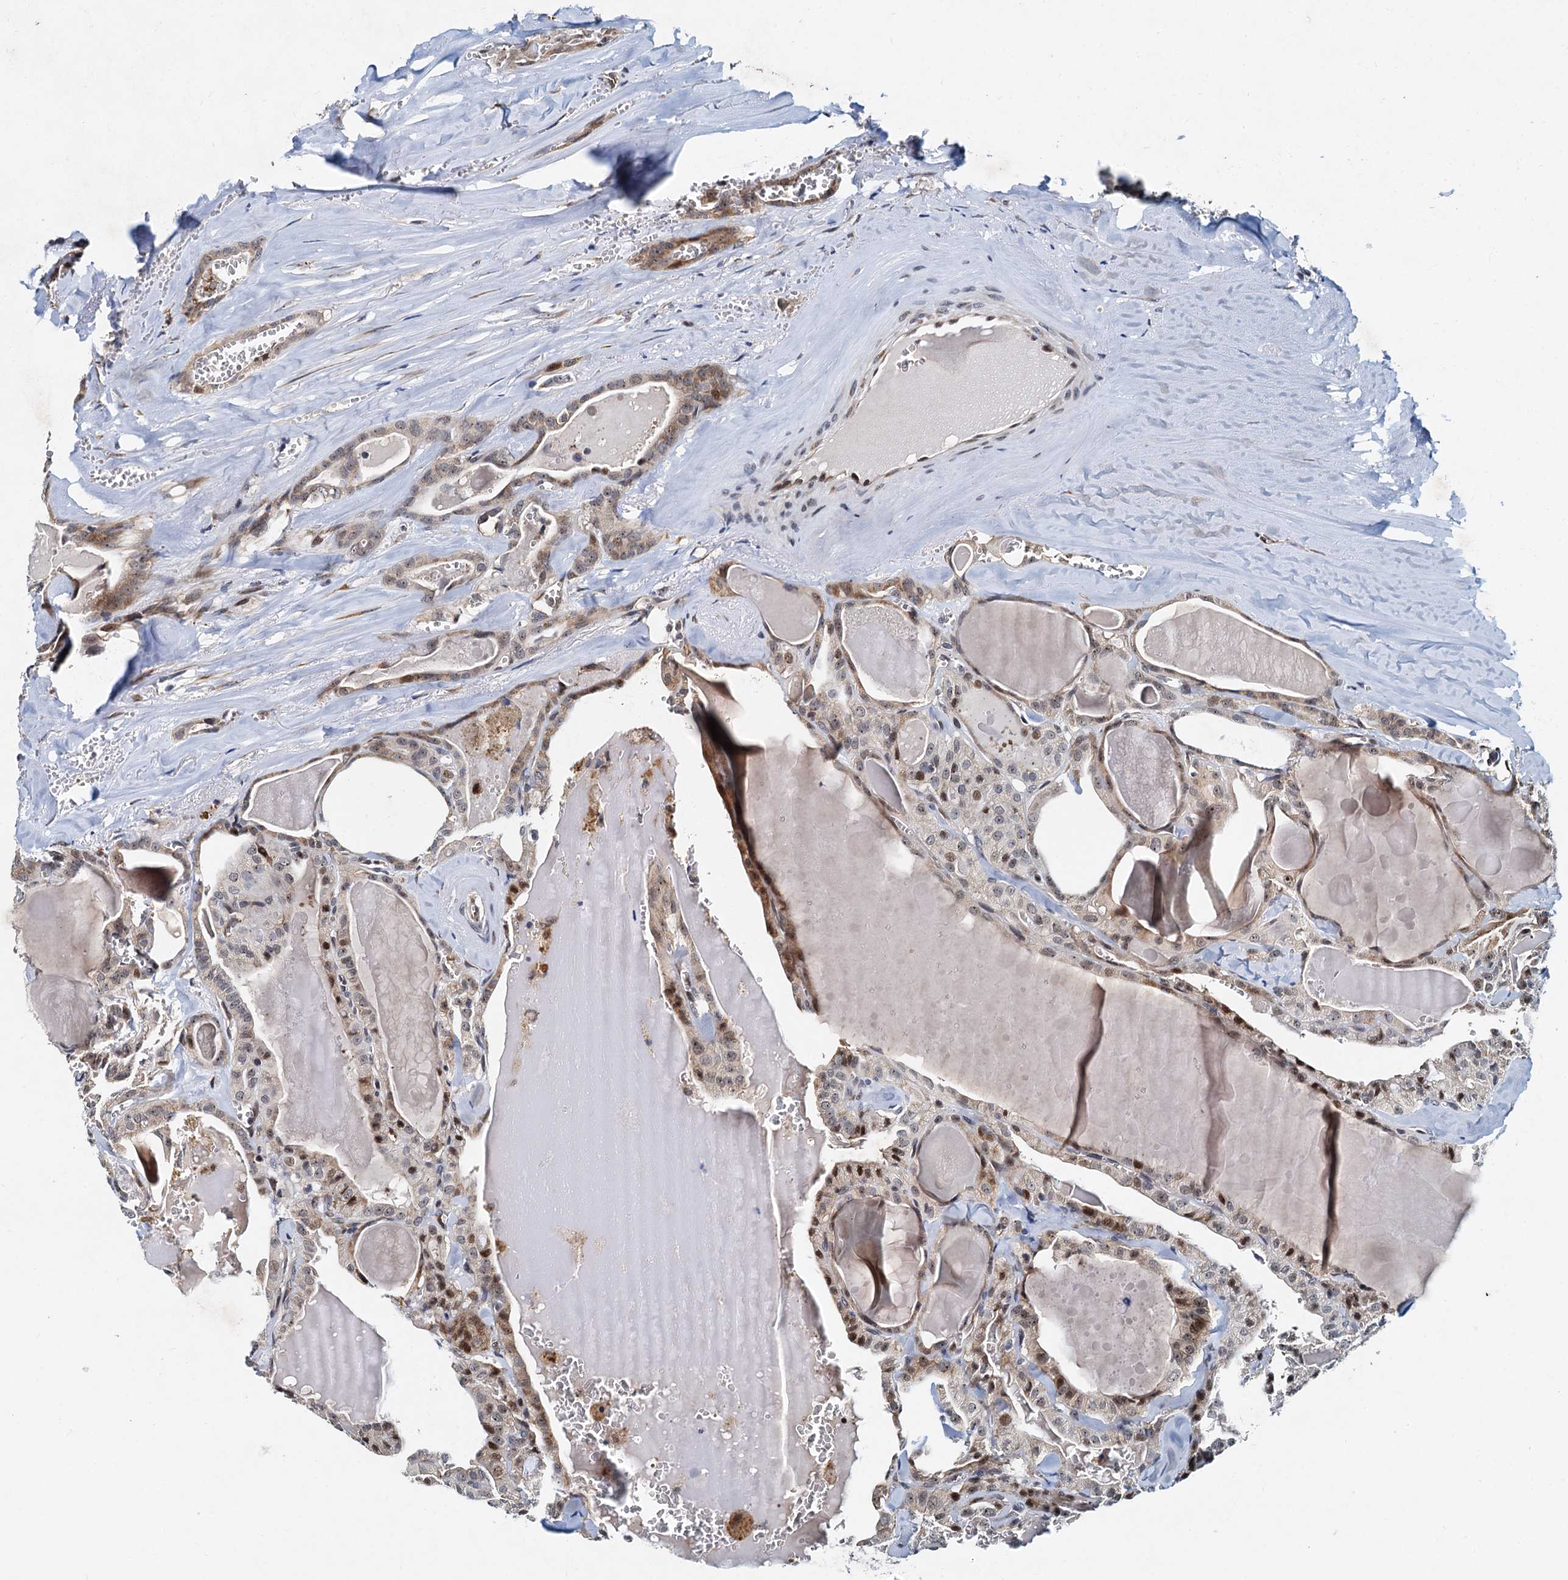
{"staining": {"intensity": "weak", "quantity": "<25%", "location": "cytoplasmic/membranous"}, "tissue": "thyroid cancer", "cell_type": "Tumor cells", "image_type": "cancer", "snomed": [{"axis": "morphology", "description": "Papillary adenocarcinoma, NOS"}, {"axis": "topography", "description": "Thyroid gland"}], "caption": "A high-resolution photomicrograph shows immunohistochemistry staining of thyroid cancer (papillary adenocarcinoma), which exhibits no significant expression in tumor cells.", "gene": "DNAJC21", "patient": {"sex": "male", "age": 52}}